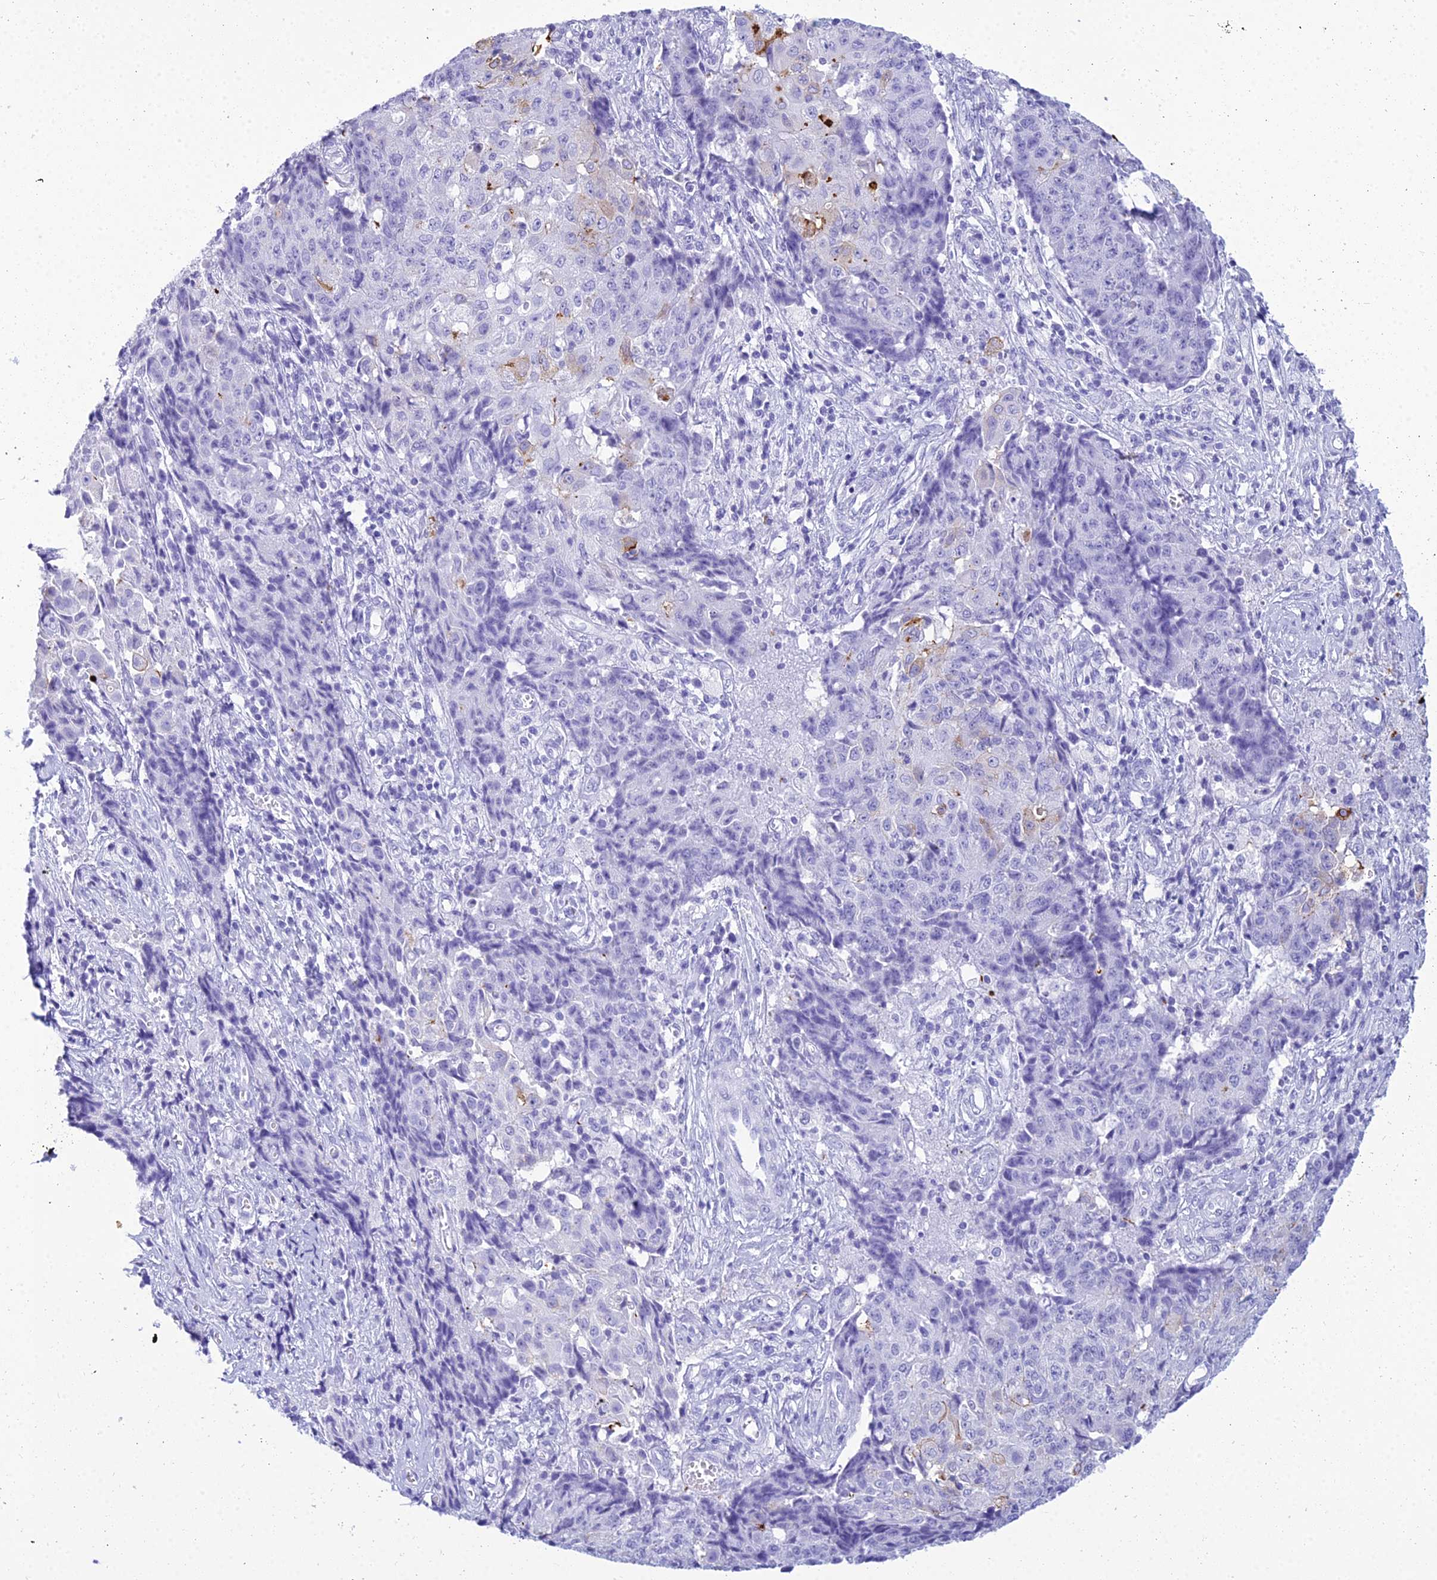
{"staining": {"intensity": "negative", "quantity": "none", "location": "none"}, "tissue": "ovarian cancer", "cell_type": "Tumor cells", "image_type": "cancer", "snomed": [{"axis": "morphology", "description": "Carcinoma, endometroid"}, {"axis": "topography", "description": "Ovary"}], "caption": "Immunohistochemistry (IHC) image of neoplastic tissue: human ovarian endometroid carcinoma stained with DAB demonstrates no significant protein staining in tumor cells.", "gene": "ZNF442", "patient": {"sex": "female", "age": 42}}